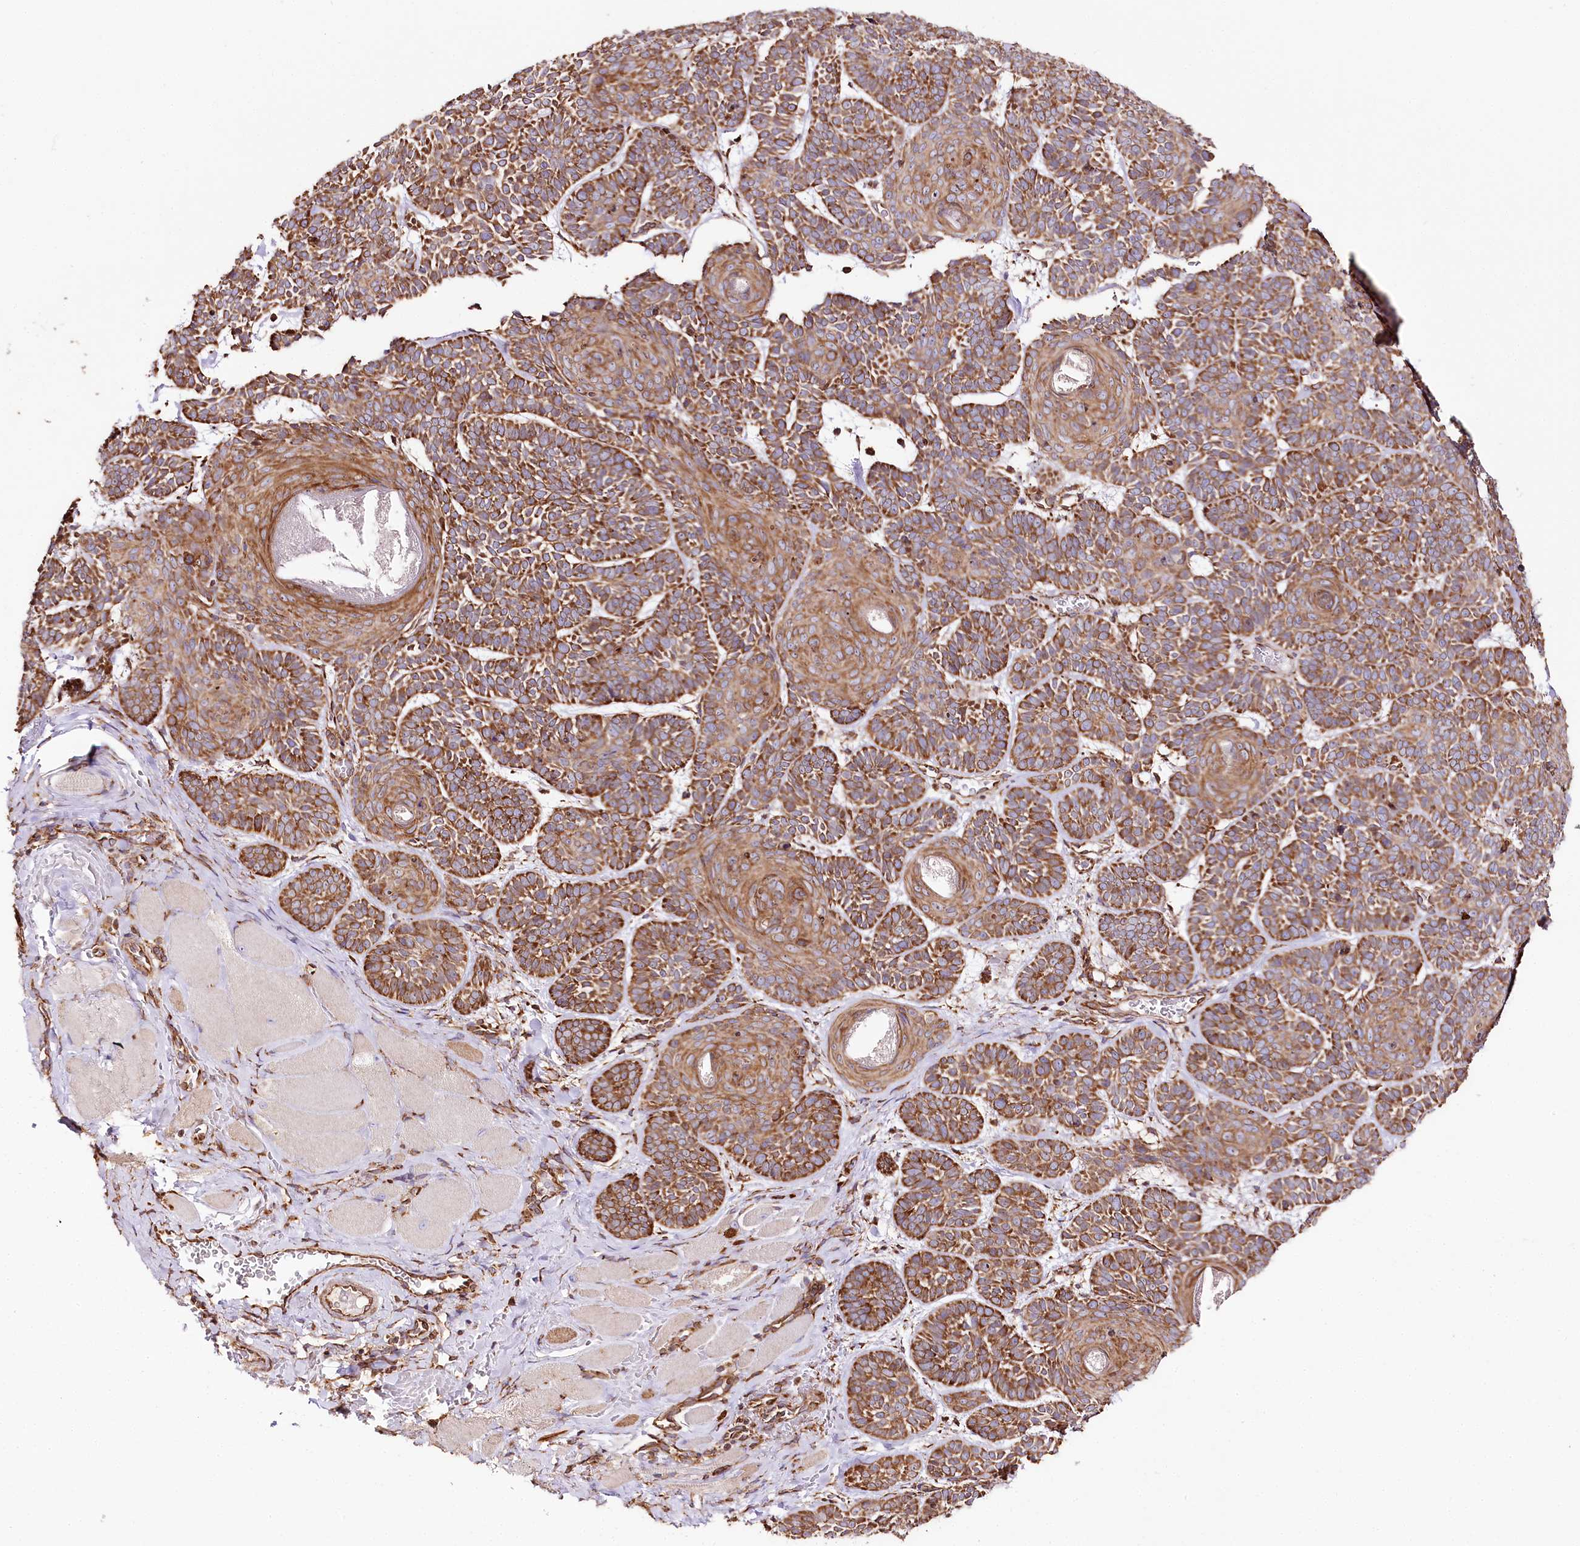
{"staining": {"intensity": "strong", "quantity": ">75%", "location": "cytoplasmic/membranous"}, "tissue": "skin cancer", "cell_type": "Tumor cells", "image_type": "cancer", "snomed": [{"axis": "morphology", "description": "Basal cell carcinoma"}, {"axis": "topography", "description": "Skin"}], "caption": "High-magnification brightfield microscopy of skin basal cell carcinoma stained with DAB (brown) and counterstained with hematoxylin (blue). tumor cells exhibit strong cytoplasmic/membranous expression is appreciated in approximately>75% of cells.", "gene": "CNPY2", "patient": {"sex": "male", "age": 85}}